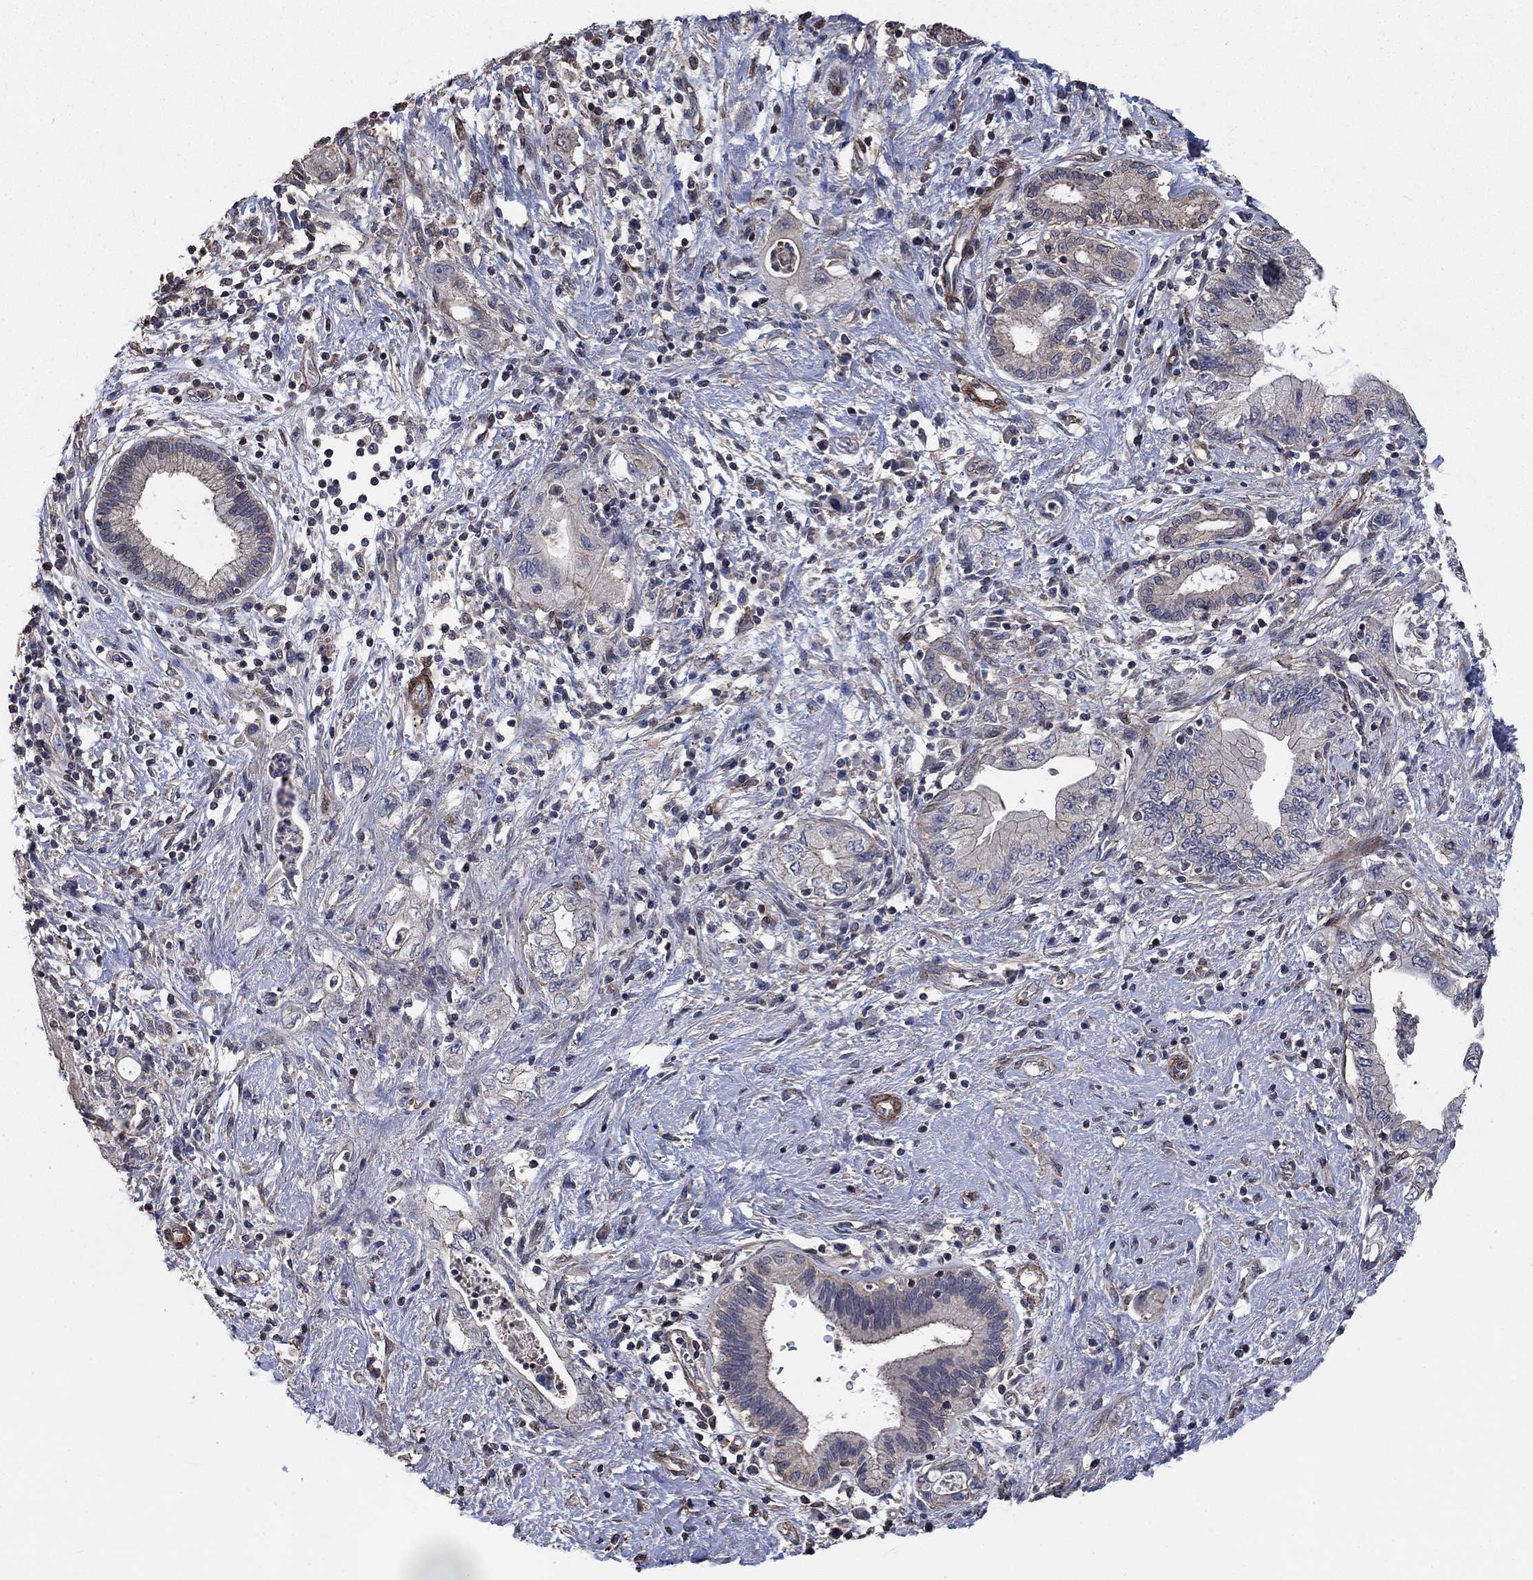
{"staining": {"intensity": "negative", "quantity": "none", "location": "none"}, "tissue": "pancreatic cancer", "cell_type": "Tumor cells", "image_type": "cancer", "snomed": [{"axis": "morphology", "description": "Adenocarcinoma, NOS"}, {"axis": "topography", "description": "Pancreas"}], "caption": "A micrograph of human pancreatic adenocarcinoma is negative for staining in tumor cells.", "gene": "PDE3A", "patient": {"sex": "female", "age": 73}}